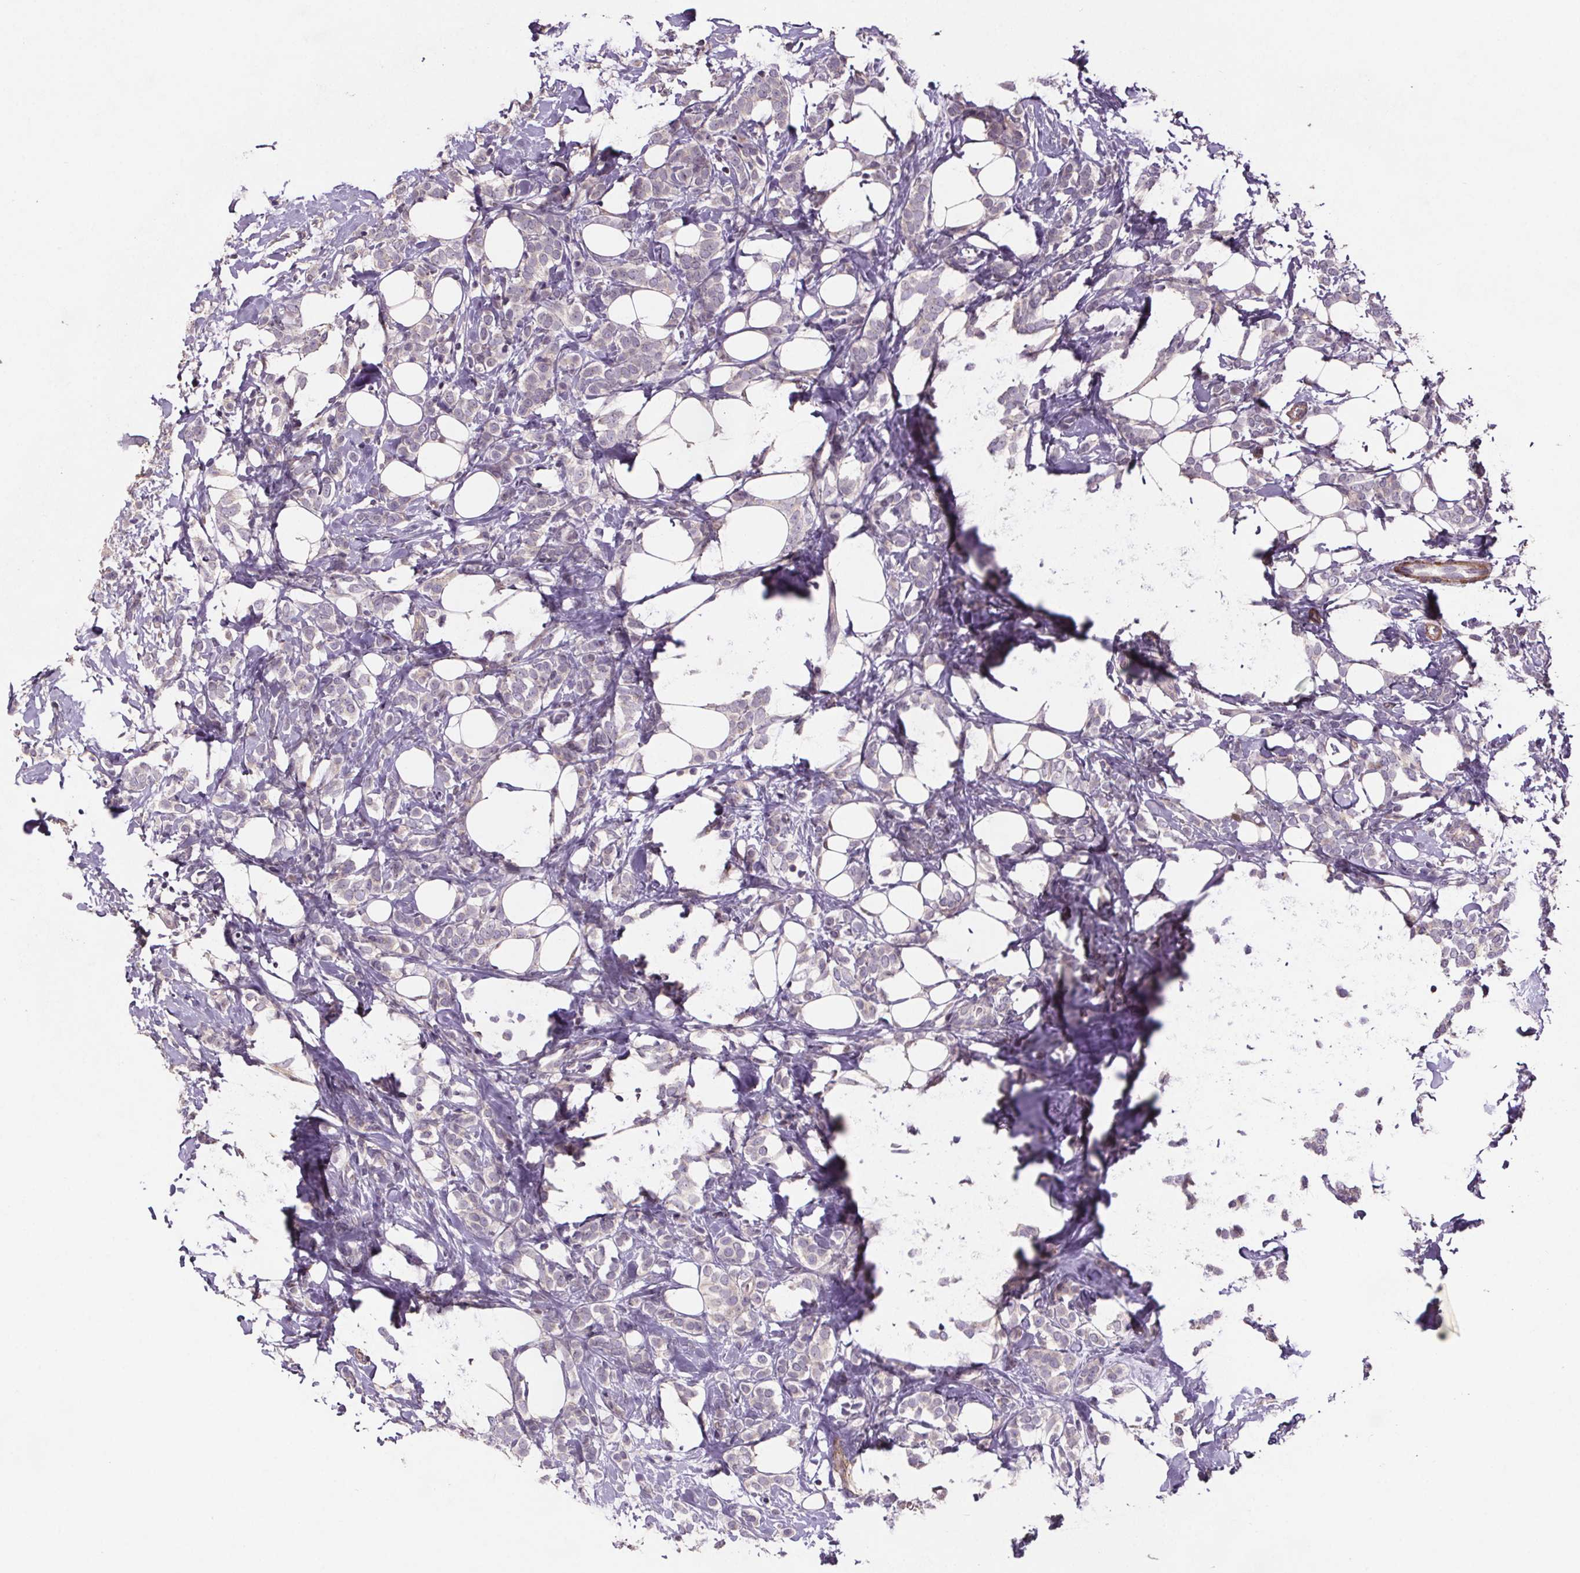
{"staining": {"intensity": "negative", "quantity": "none", "location": "none"}, "tissue": "breast cancer", "cell_type": "Tumor cells", "image_type": "cancer", "snomed": [{"axis": "morphology", "description": "Lobular carcinoma"}, {"axis": "topography", "description": "Breast"}], "caption": "Immunohistochemistry (IHC) of lobular carcinoma (breast) reveals no expression in tumor cells.", "gene": "CLN3", "patient": {"sex": "female", "age": 49}}